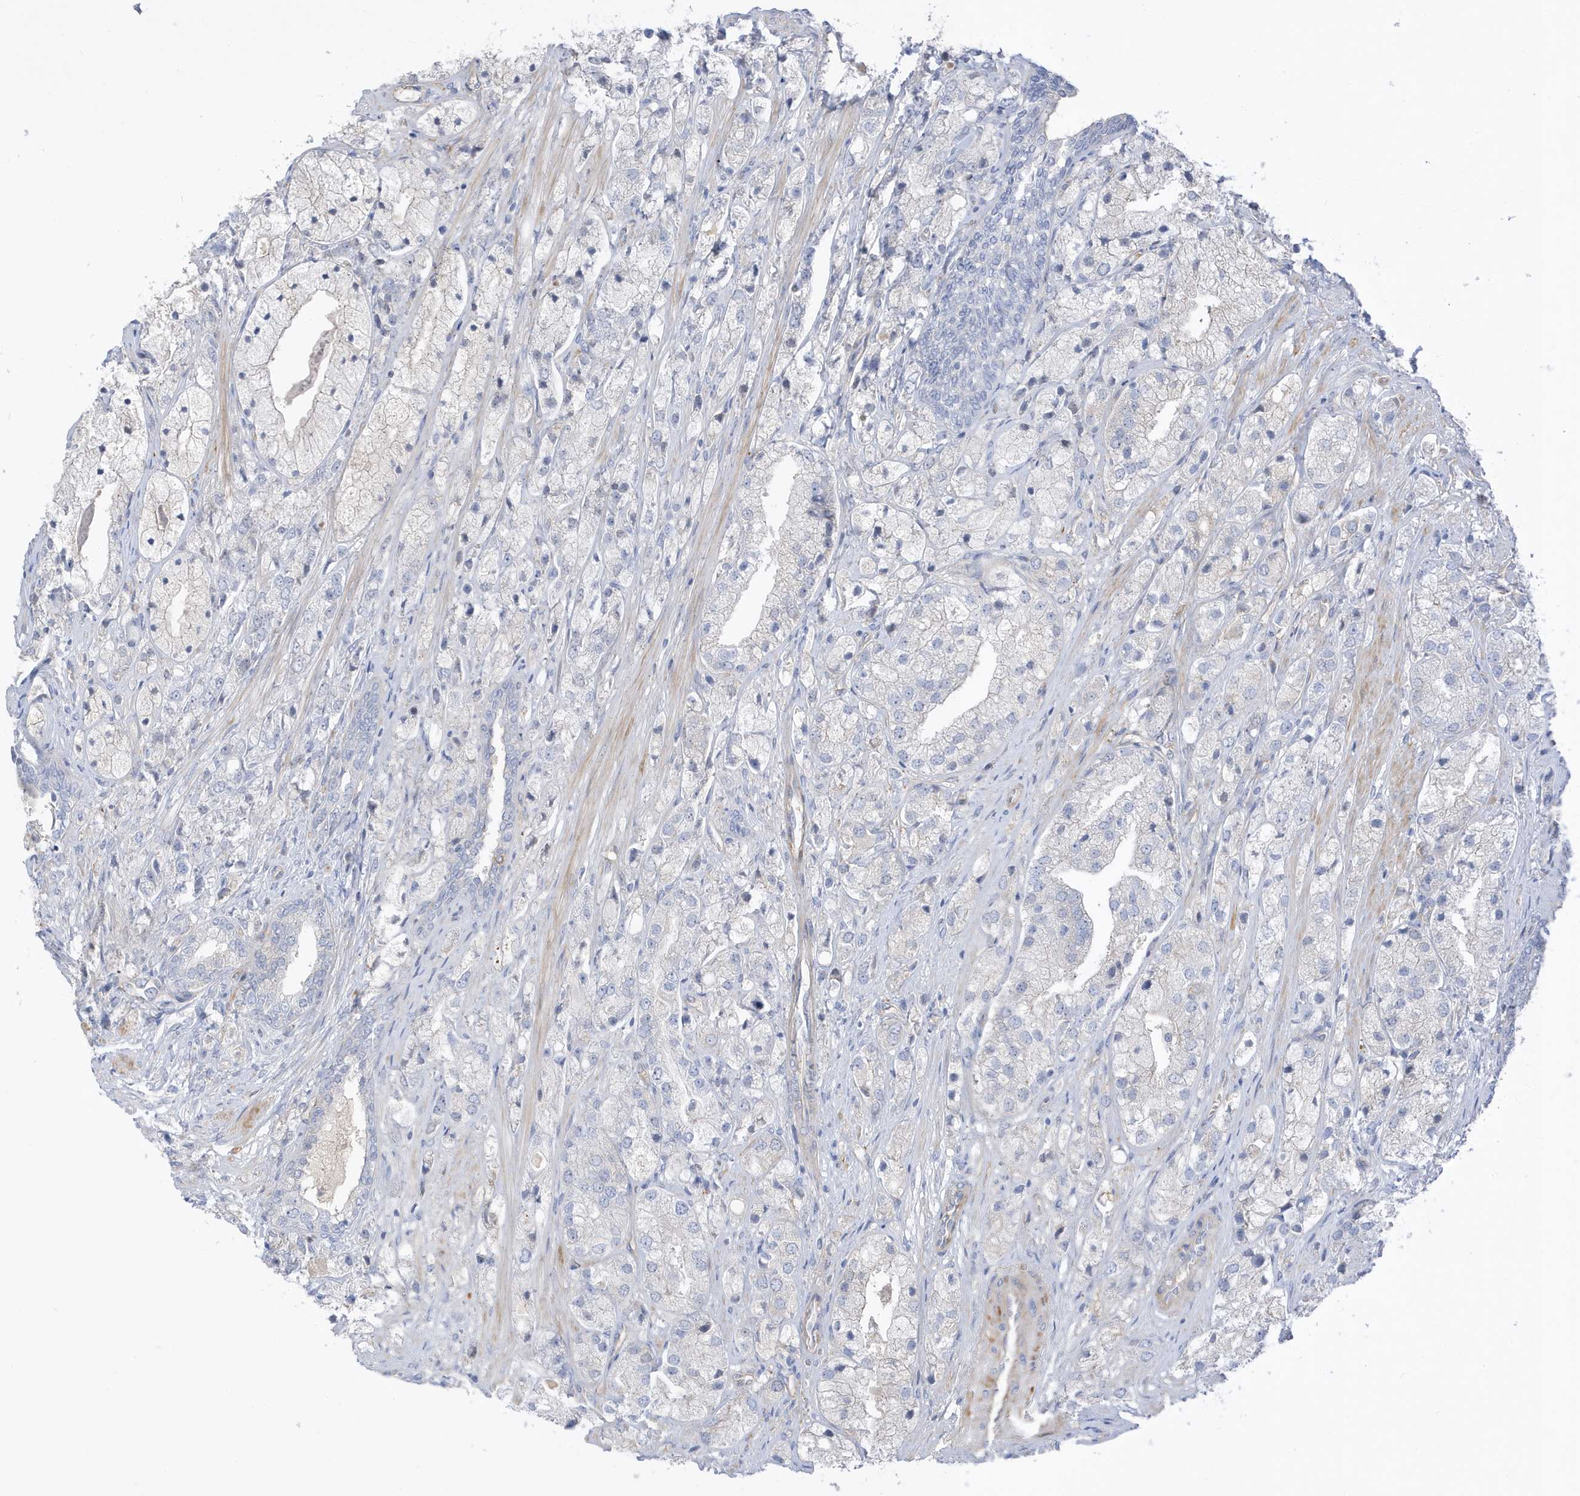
{"staining": {"intensity": "negative", "quantity": "none", "location": "none"}, "tissue": "prostate cancer", "cell_type": "Tumor cells", "image_type": "cancer", "snomed": [{"axis": "morphology", "description": "Adenocarcinoma, High grade"}, {"axis": "topography", "description": "Prostate"}], "caption": "The immunohistochemistry histopathology image has no significant positivity in tumor cells of prostate adenocarcinoma (high-grade) tissue.", "gene": "ATP13A5", "patient": {"sex": "male", "age": 50}}